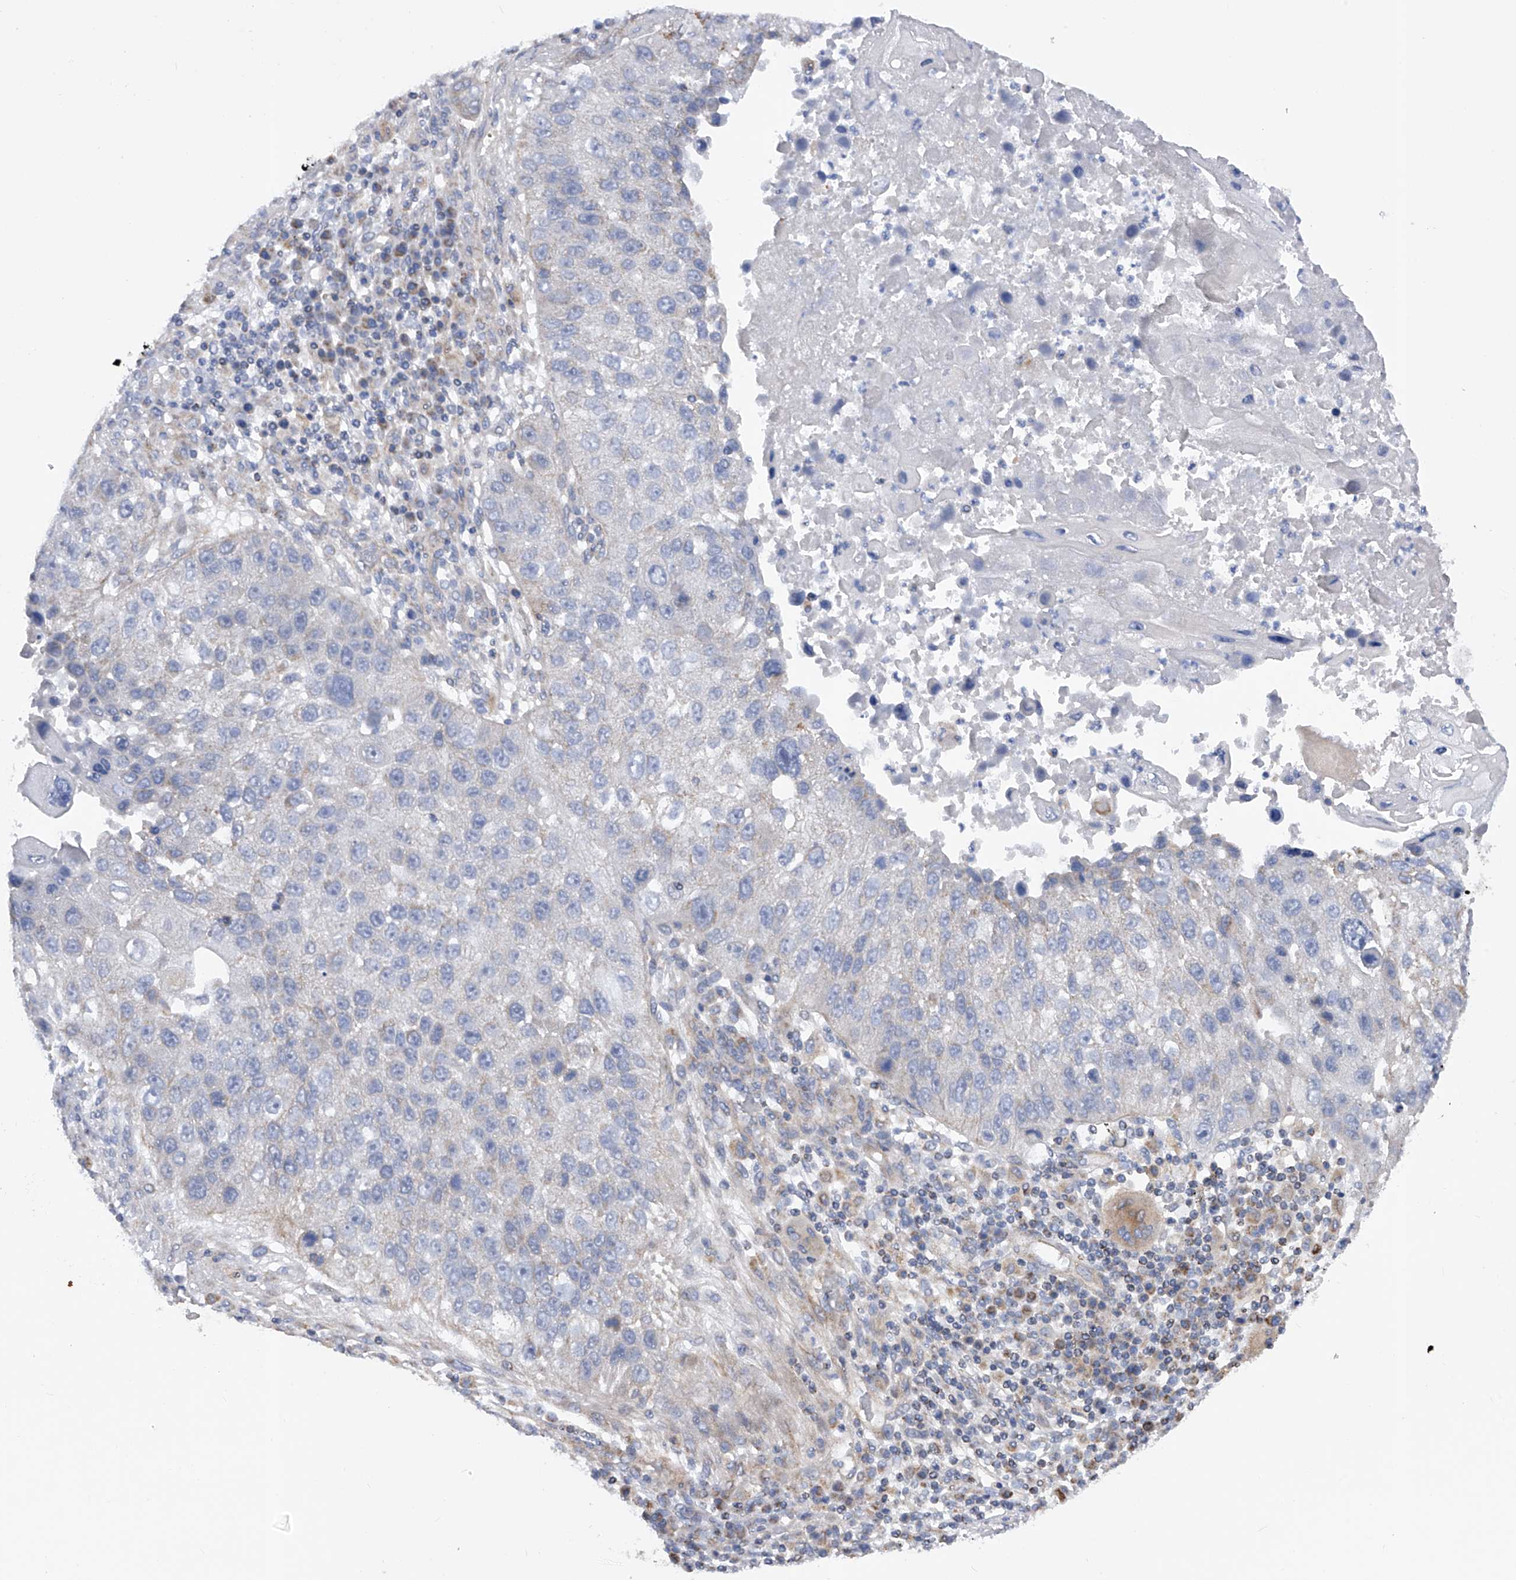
{"staining": {"intensity": "negative", "quantity": "none", "location": "none"}, "tissue": "lung cancer", "cell_type": "Tumor cells", "image_type": "cancer", "snomed": [{"axis": "morphology", "description": "Squamous cell carcinoma, NOS"}, {"axis": "topography", "description": "Lung"}], "caption": "This image is of lung cancer (squamous cell carcinoma) stained with immunohistochemistry (IHC) to label a protein in brown with the nuclei are counter-stained blue. There is no expression in tumor cells.", "gene": "PDSS2", "patient": {"sex": "male", "age": 61}}